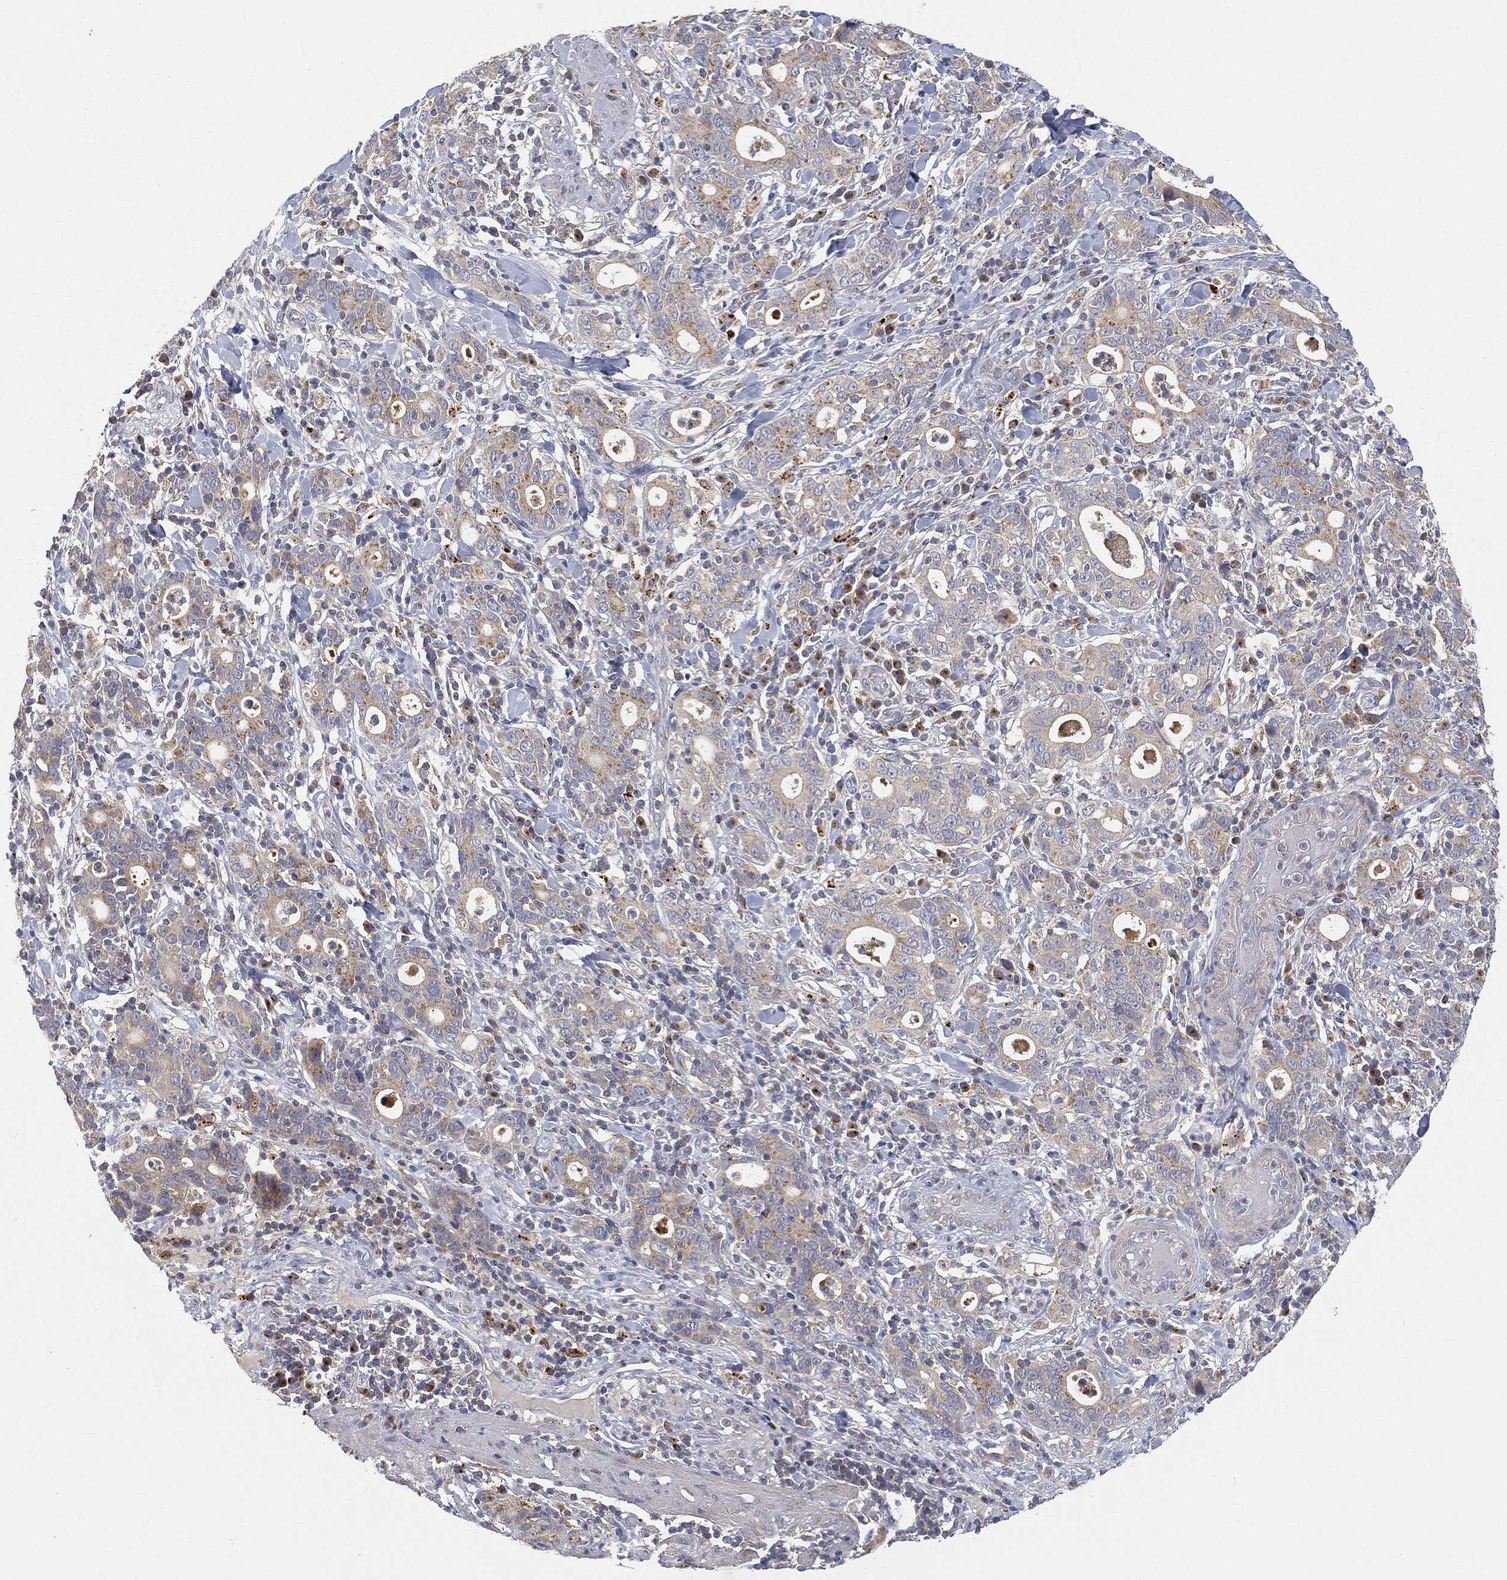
{"staining": {"intensity": "weak", "quantity": ">75%", "location": "cytoplasmic/membranous"}, "tissue": "stomach cancer", "cell_type": "Tumor cells", "image_type": "cancer", "snomed": [{"axis": "morphology", "description": "Adenocarcinoma, NOS"}, {"axis": "topography", "description": "Stomach"}], "caption": "A low amount of weak cytoplasmic/membranous positivity is identified in about >75% of tumor cells in stomach adenocarcinoma tissue. Immunohistochemistry (ihc) stains the protein in brown and the nuclei are stained blue.", "gene": "CTSL", "patient": {"sex": "male", "age": 79}}